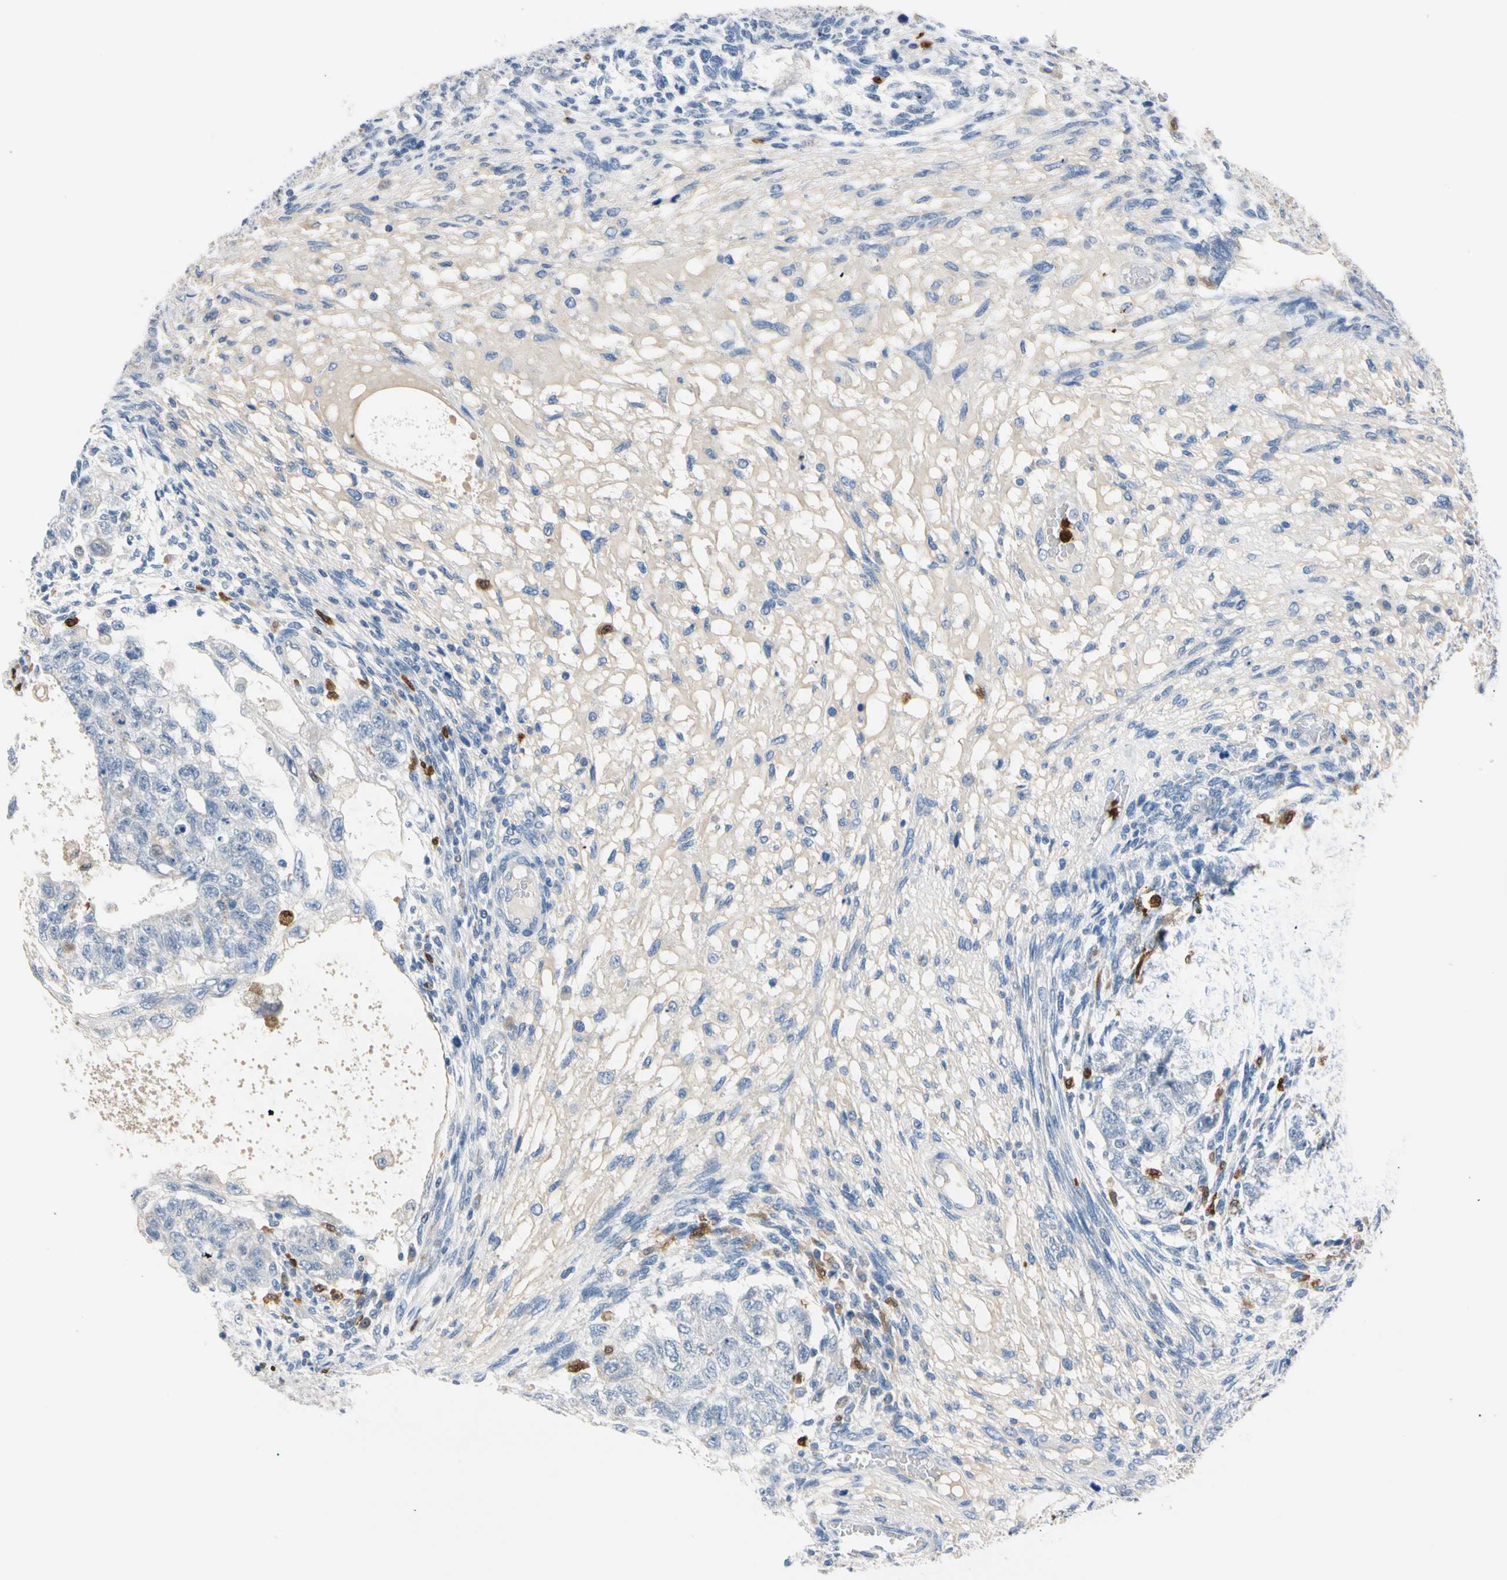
{"staining": {"intensity": "negative", "quantity": "none", "location": "none"}, "tissue": "testis cancer", "cell_type": "Tumor cells", "image_type": "cancer", "snomed": [{"axis": "morphology", "description": "Normal tissue, NOS"}, {"axis": "morphology", "description": "Carcinoma, Embryonal, NOS"}, {"axis": "topography", "description": "Testis"}], "caption": "This is a photomicrograph of IHC staining of testis cancer, which shows no positivity in tumor cells.", "gene": "TRAF5", "patient": {"sex": "male", "age": 36}}